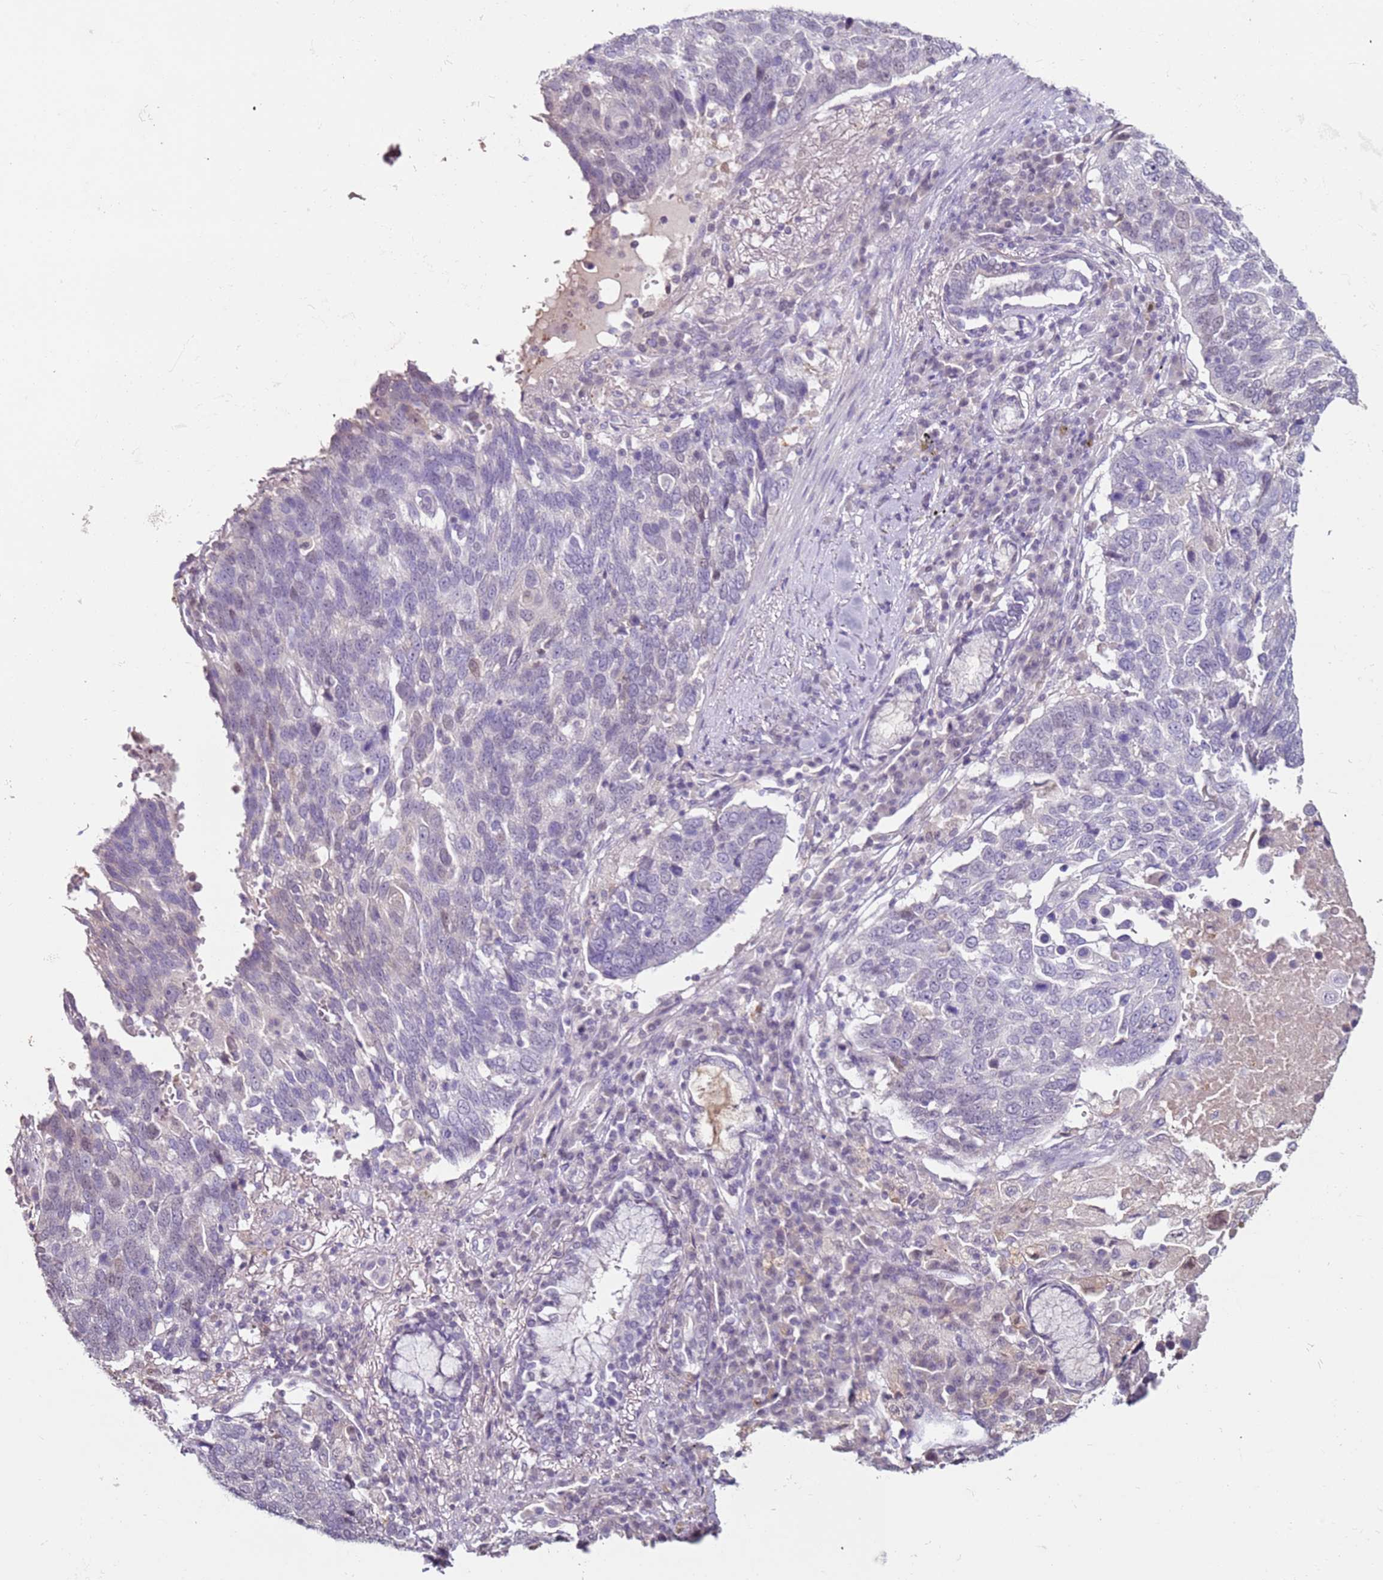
{"staining": {"intensity": "negative", "quantity": "none", "location": "none"}, "tissue": "lung cancer", "cell_type": "Tumor cells", "image_type": "cancer", "snomed": [{"axis": "morphology", "description": "Squamous cell carcinoma, NOS"}, {"axis": "topography", "description": "Lung"}], "caption": "Tumor cells show no significant staining in lung cancer.", "gene": "MDH1", "patient": {"sex": "male", "age": 66}}